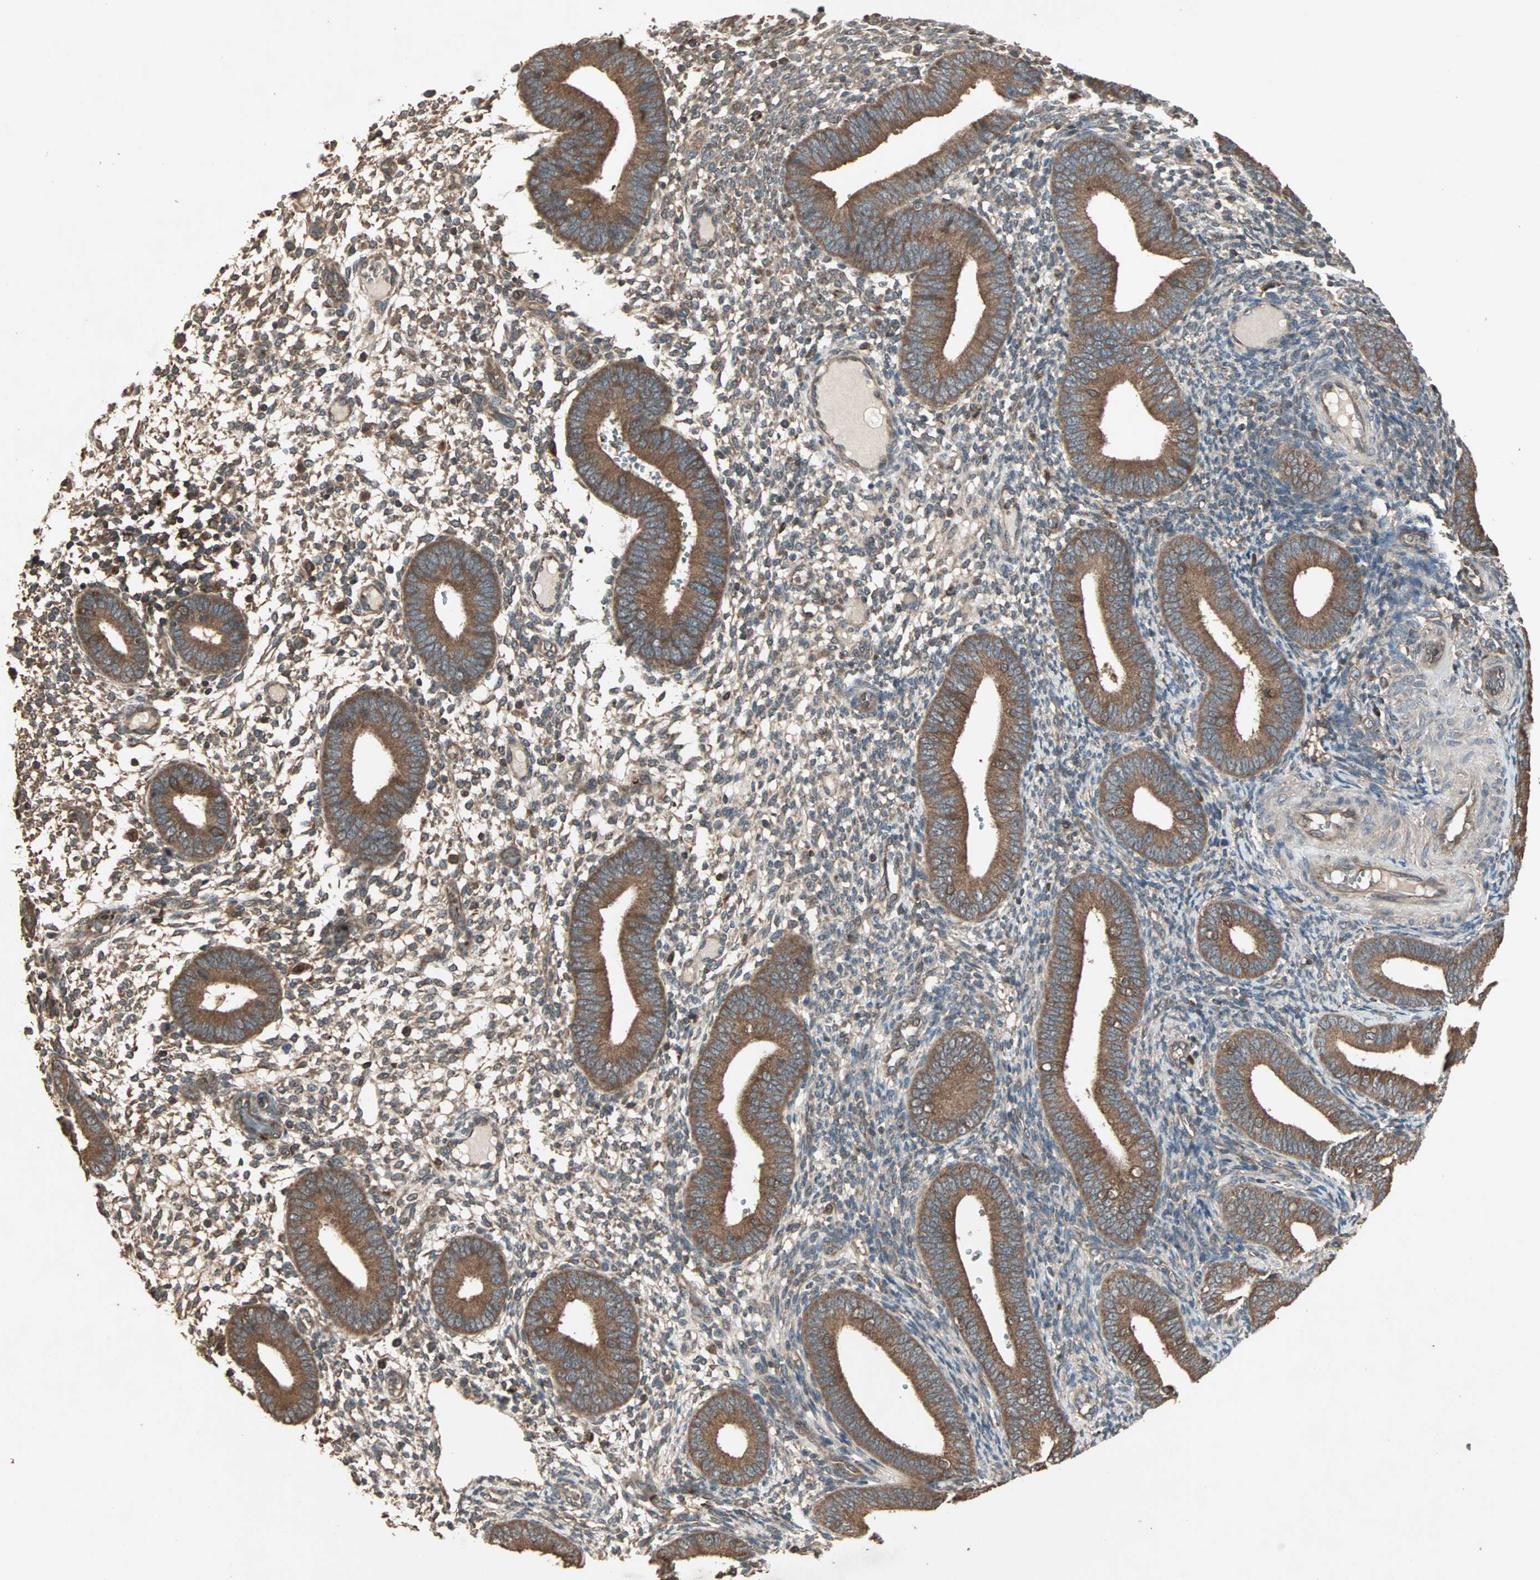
{"staining": {"intensity": "moderate", "quantity": ">75%", "location": "cytoplasmic/membranous"}, "tissue": "endometrium", "cell_type": "Cells in endometrial stroma", "image_type": "normal", "snomed": [{"axis": "morphology", "description": "Normal tissue, NOS"}, {"axis": "topography", "description": "Endometrium"}], "caption": "A micrograph of endometrium stained for a protein reveals moderate cytoplasmic/membranous brown staining in cells in endometrial stroma. The staining was performed using DAB to visualize the protein expression in brown, while the nuclei were stained in blue with hematoxylin (Magnification: 20x).", "gene": "UBAC1", "patient": {"sex": "female", "age": 42}}